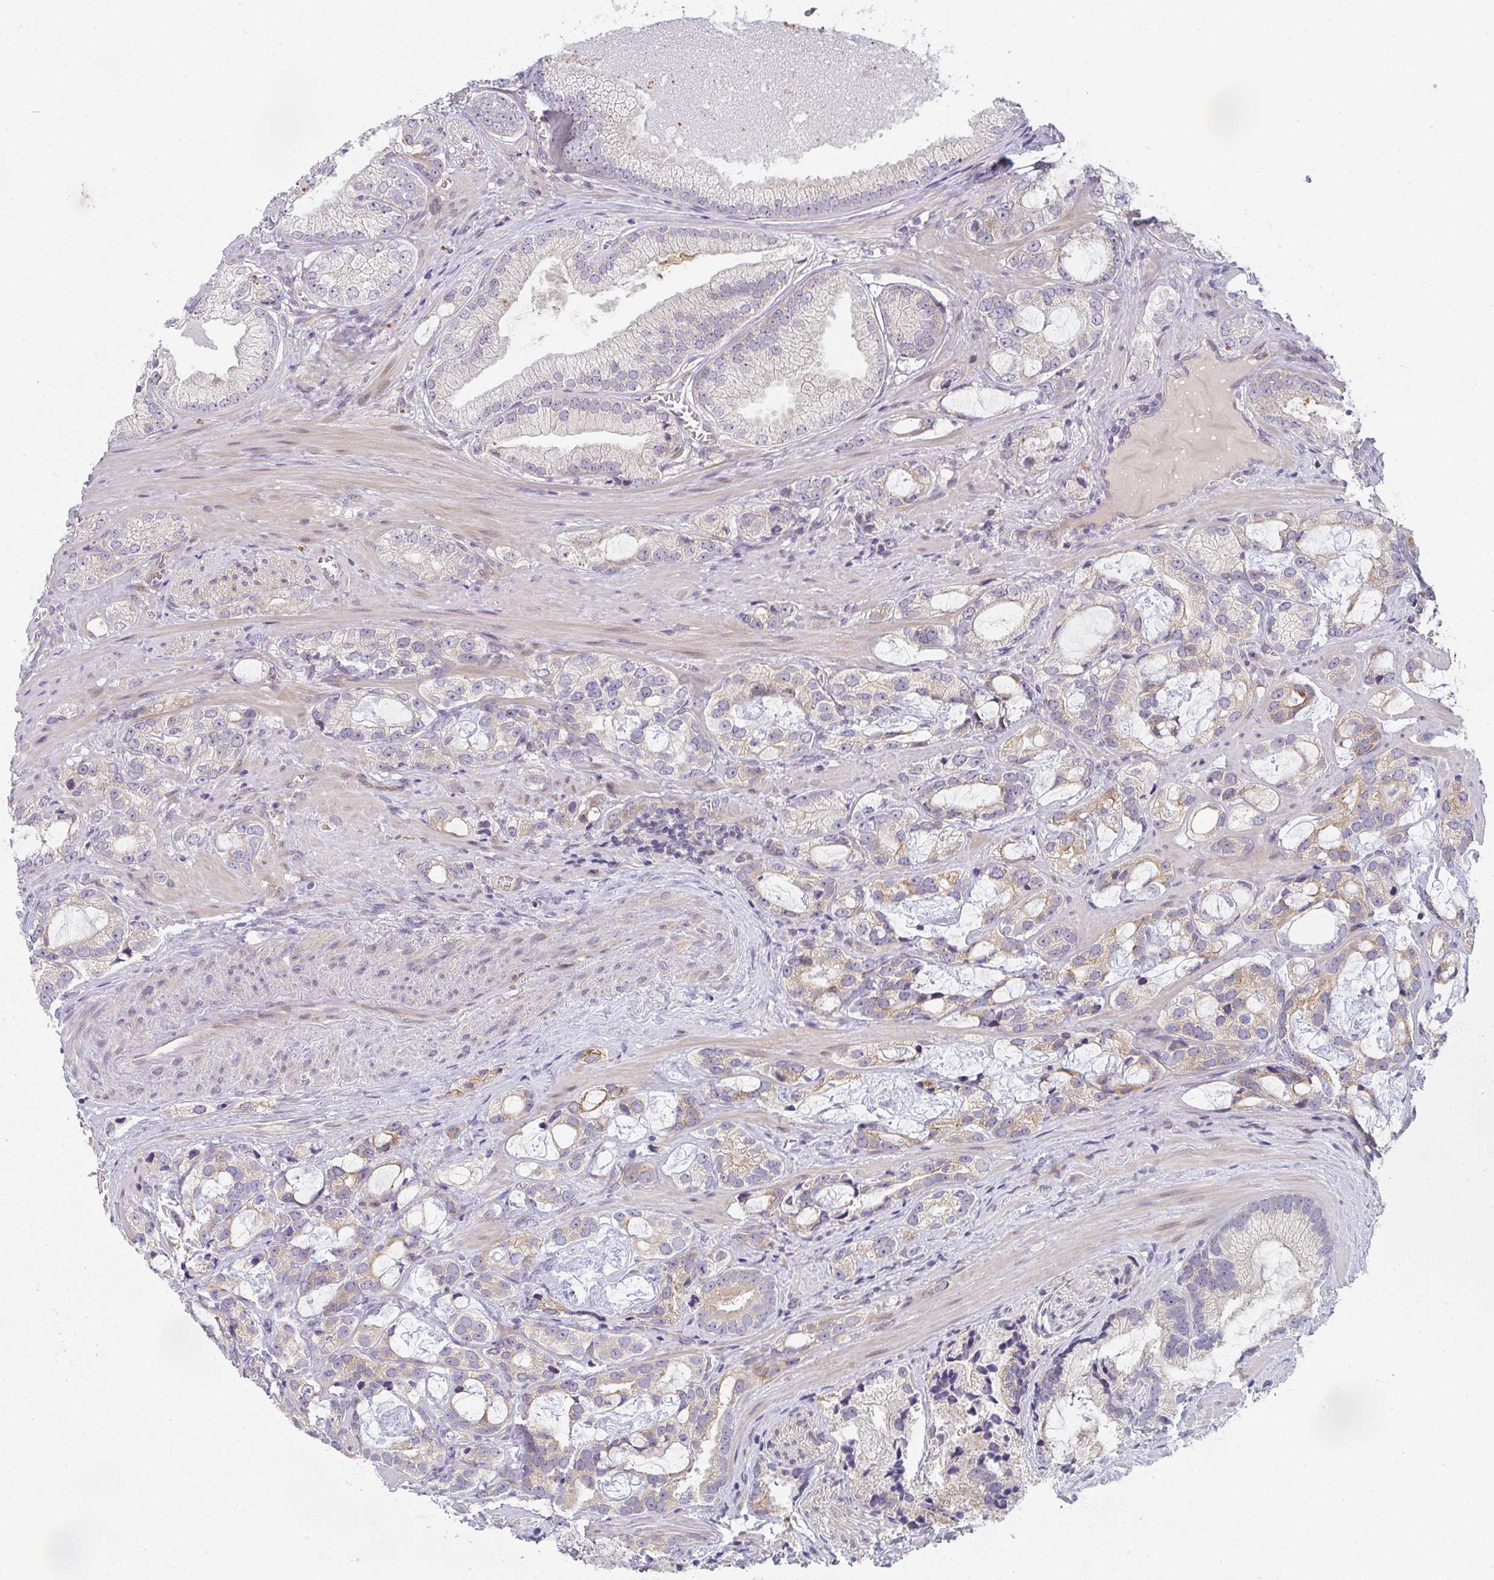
{"staining": {"intensity": "moderate", "quantity": "<25%", "location": "cytoplasmic/membranous"}, "tissue": "prostate cancer", "cell_type": "Tumor cells", "image_type": "cancer", "snomed": [{"axis": "morphology", "description": "Adenocarcinoma, Medium grade"}, {"axis": "topography", "description": "Prostate"}], "caption": "Moderate cytoplasmic/membranous positivity for a protein is present in about <25% of tumor cells of prostate cancer (medium-grade adenocarcinoma) using IHC.", "gene": "TNFRSF10A", "patient": {"sex": "male", "age": 57}}